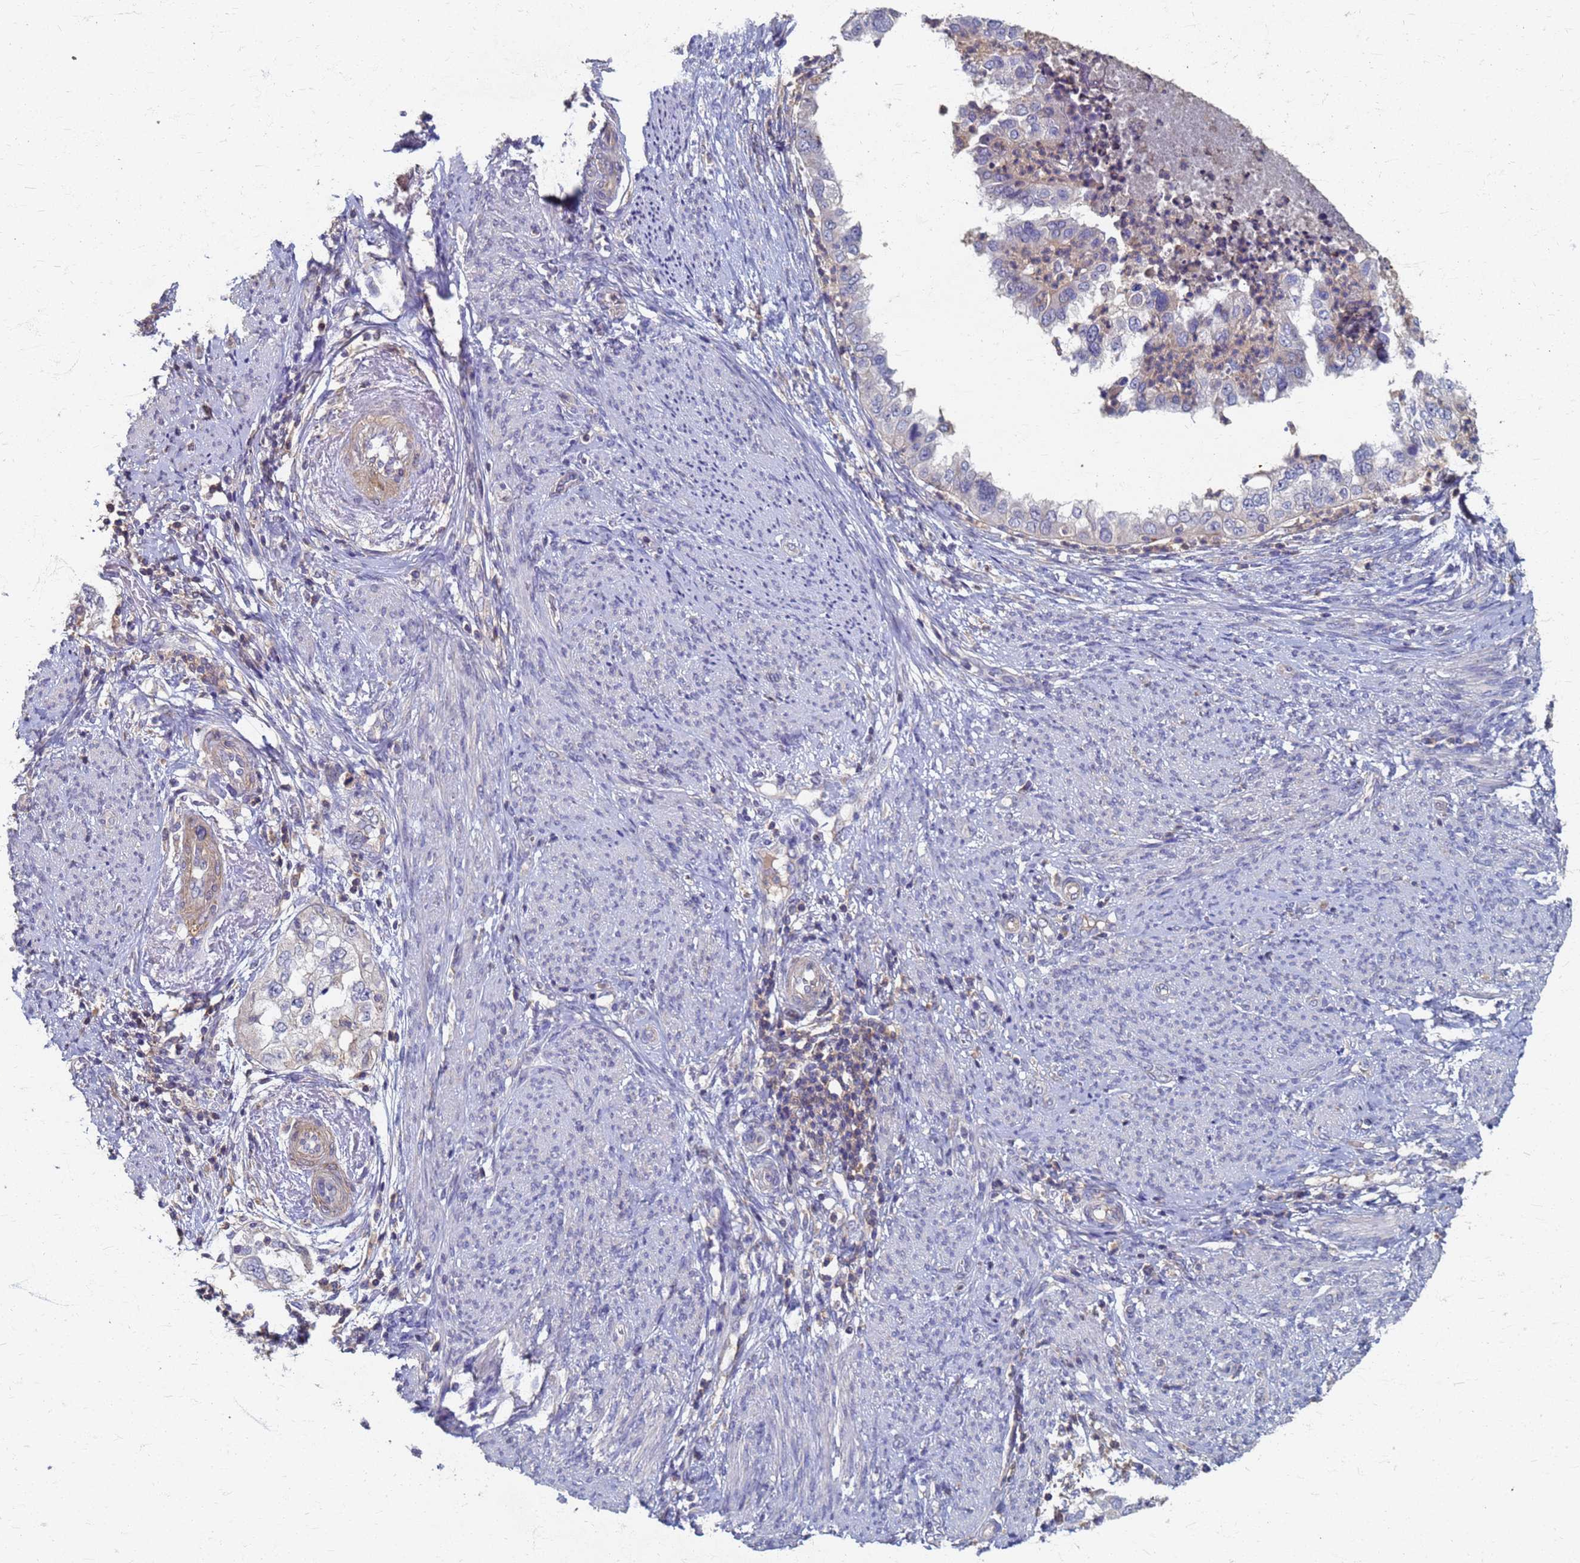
{"staining": {"intensity": "negative", "quantity": "none", "location": "none"}, "tissue": "endometrial cancer", "cell_type": "Tumor cells", "image_type": "cancer", "snomed": [{"axis": "morphology", "description": "Adenocarcinoma, NOS"}, {"axis": "topography", "description": "Endometrium"}], "caption": "DAB (3,3'-diaminobenzidine) immunohistochemical staining of endometrial cancer demonstrates no significant positivity in tumor cells.", "gene": "KRCC1", "patient": {"sex": "female", "age": 85}}